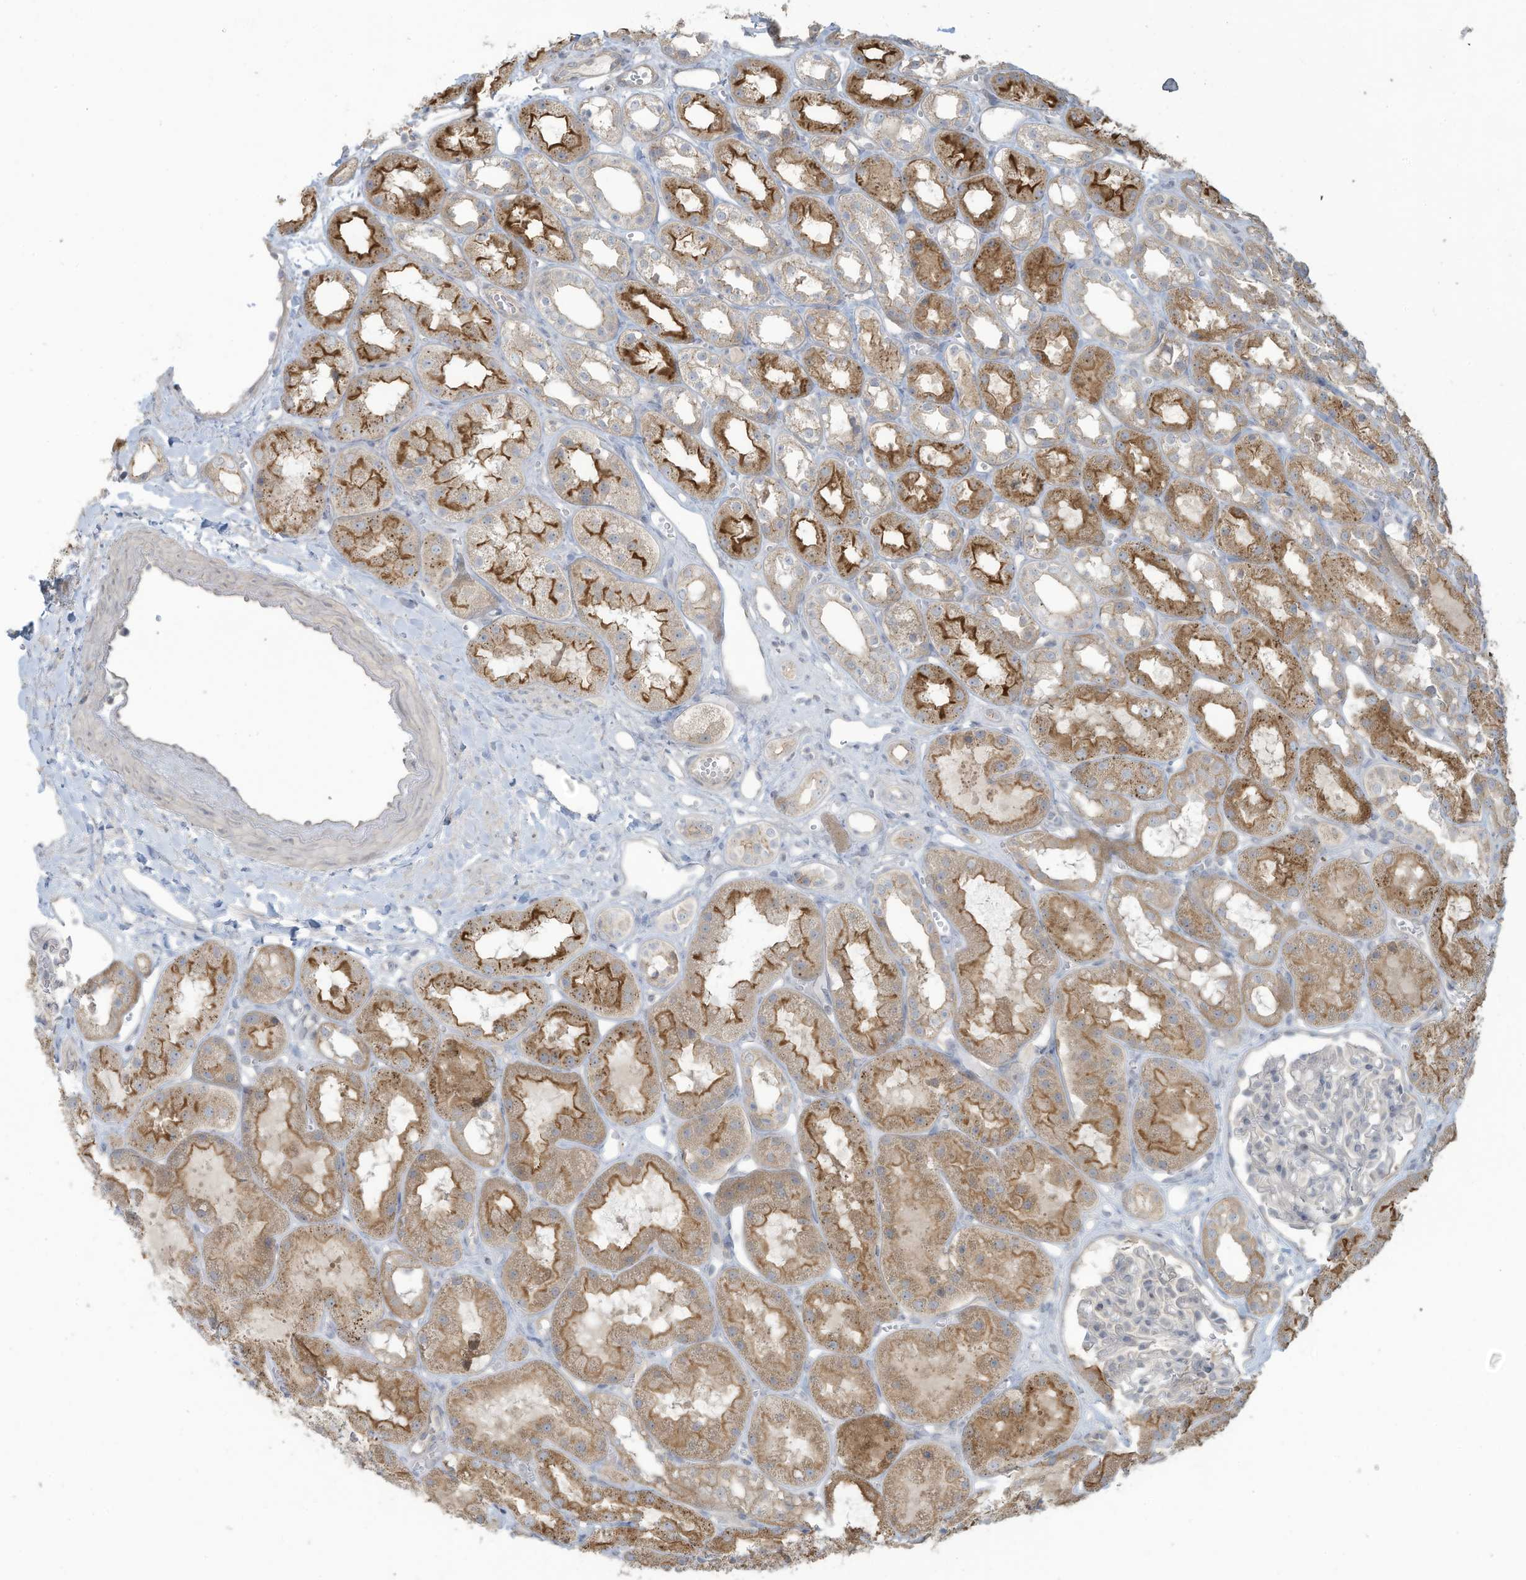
{"staining": {"intensity": "negative", "quantity": "none", "location": "none"}, "tissue": "kidney", "cell_type": "Cells in glomeruli", "image_type": "normal", "snomed": [{"axis": "morphology", "description": "Normal tissue, NOS"}, {"axis": "topography", "description": "Kidney"}], "caption": "An image of human kidney is negative for staining in cells in glomeruli. Nuclei are stained in blue.", "gene": "MAGIX", "patient": {"sex": "male", "age": 16}}